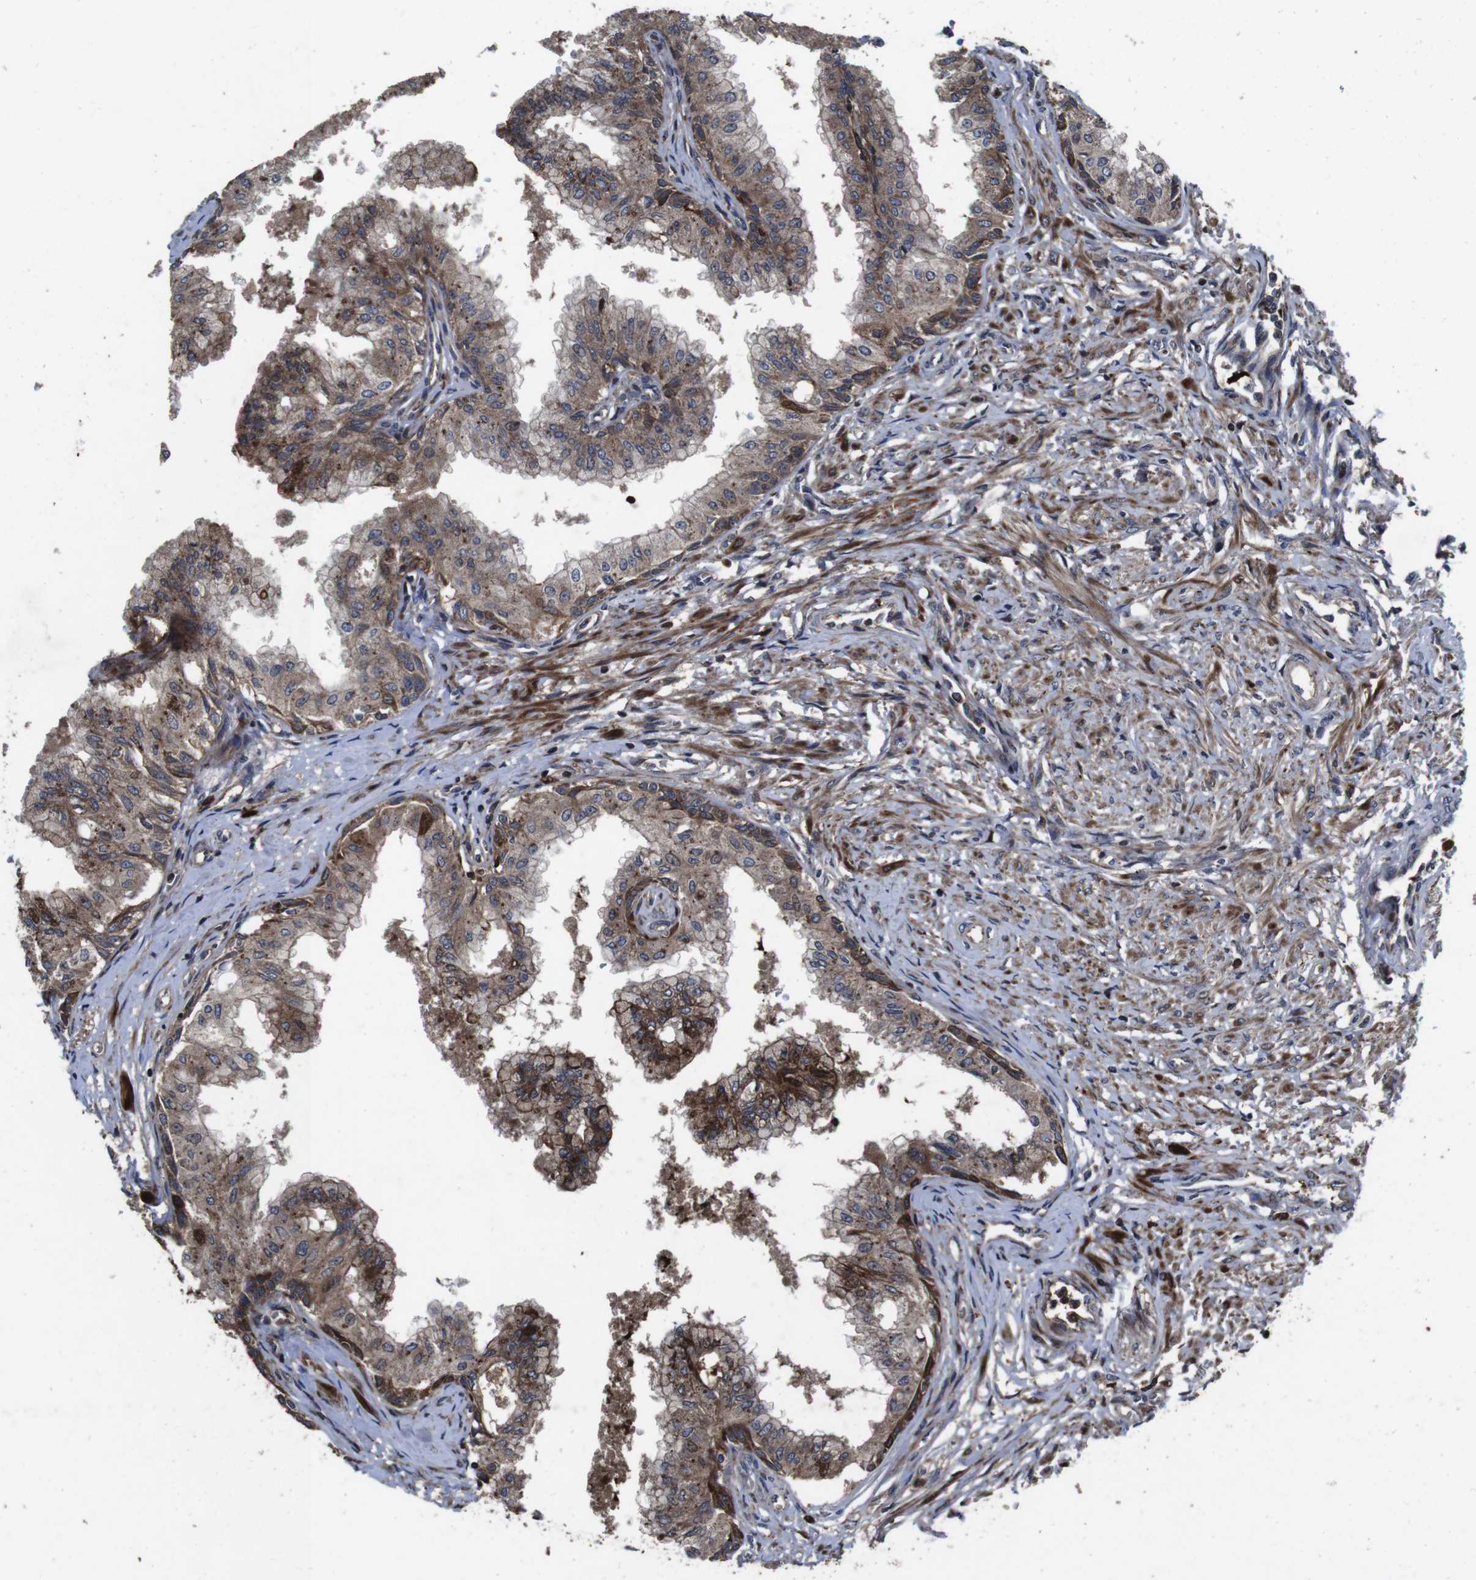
{"staining": {"intensity": "moderate", "quantity": ">75%", "location": "cytoplasmic/membranous"}, "tissue": "prostate", "cell_type": "Glandular cells", "image_type": "normal", "snomed": [{"axis": "morphology", "description": "Normal tissue, NOS"}, {"axis": "topography", "description": "Prostate"}, {"axis": "topography", "description": "Seminal veicle"}], "caption": "Protein expression by immunohistochemistry (IHC) displays moderate cytoplasmic/membranous positivity in about >75% of glandular cells in normal prostate.", "gene": "SMYD3", "patient": {"sex": "male", "age": 60}}